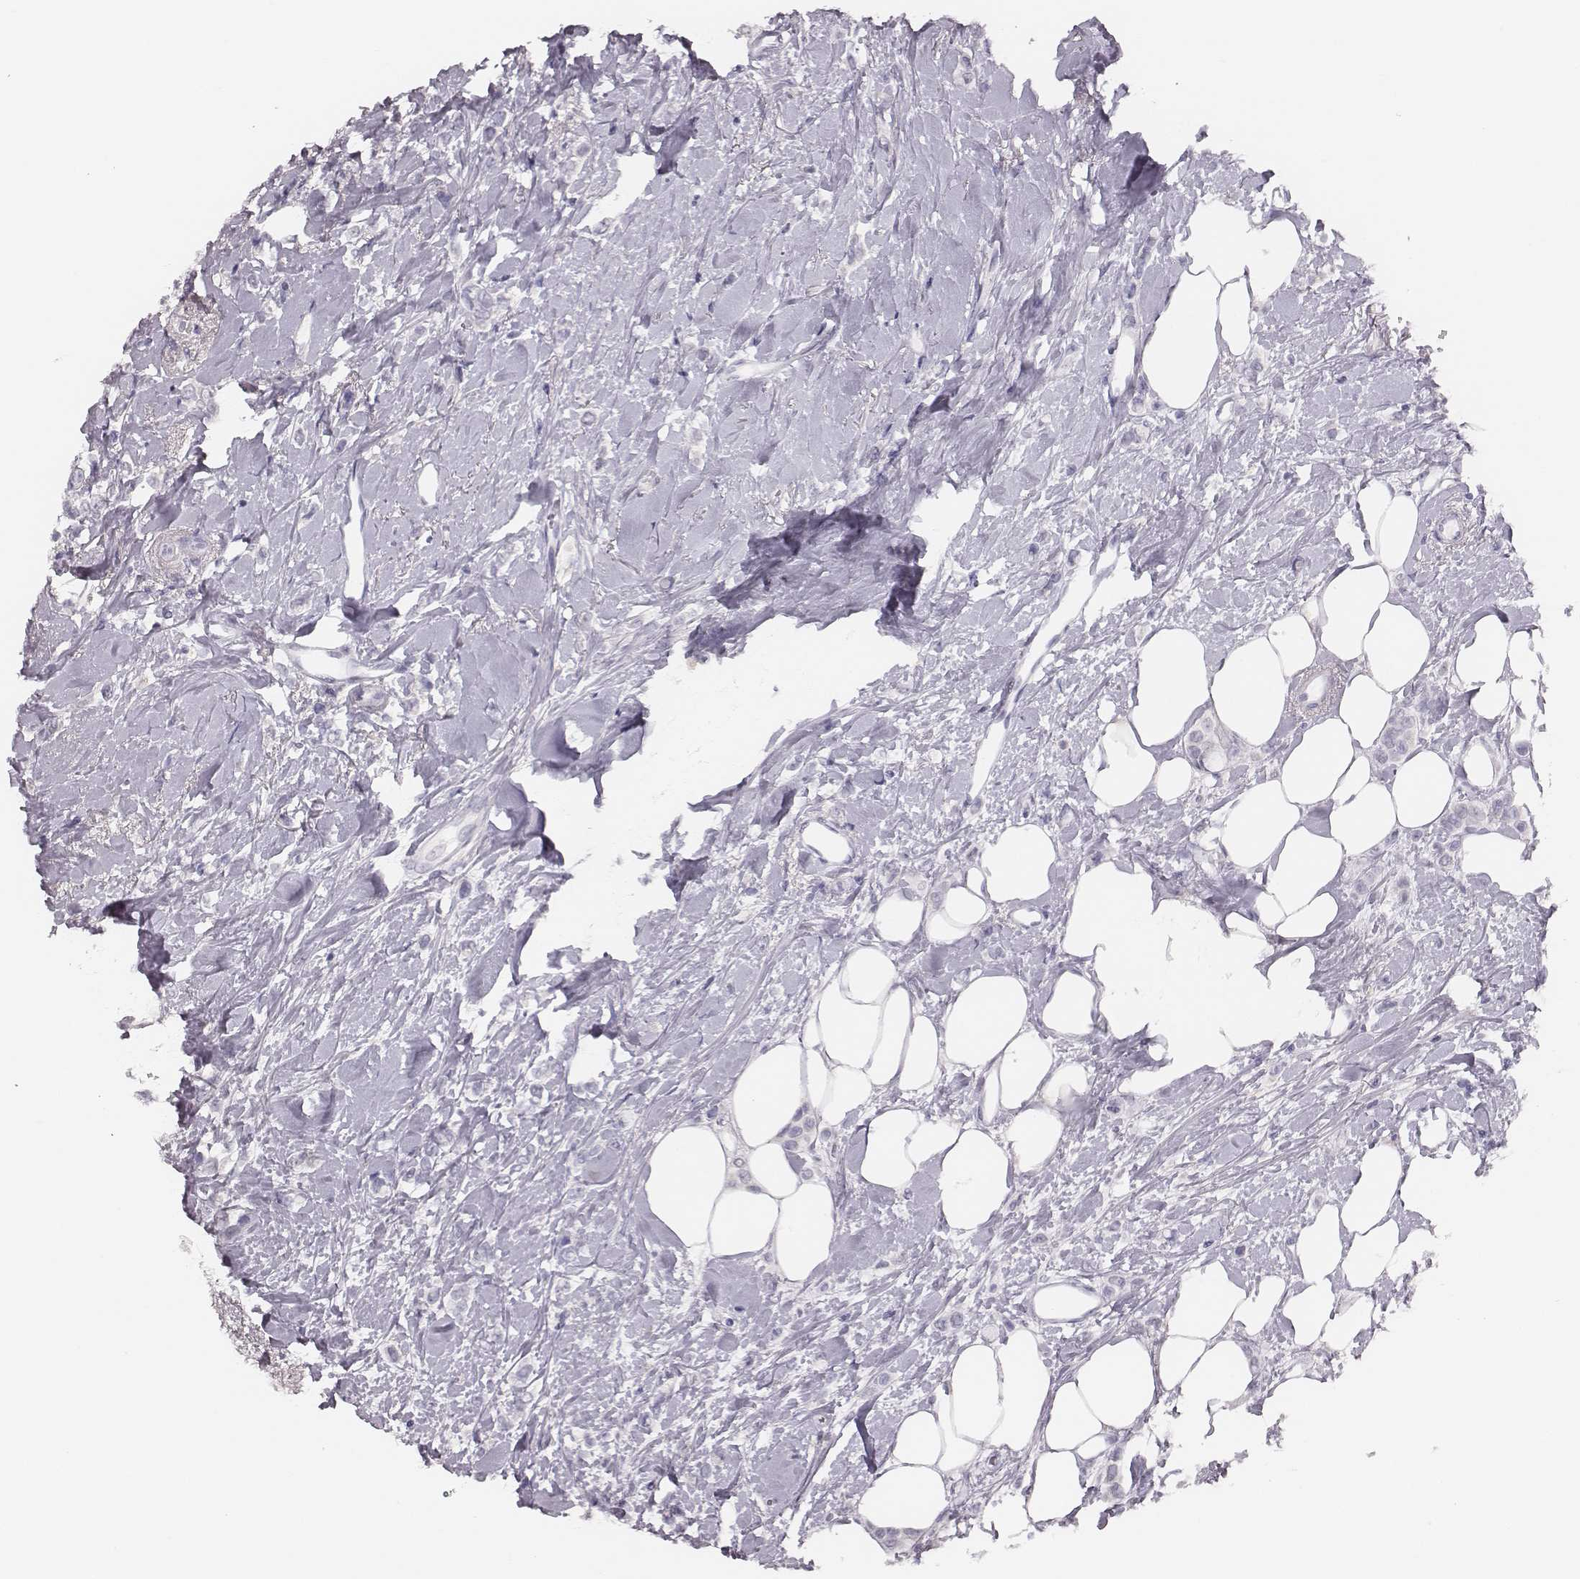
{"staining": {"intensity": "negative", "quantity": "none", "location": "none"}, "tissue": "breast cancer", "cell_type": "Tumor cells", "image_type": "cancer", "snomed": [{"axis": "morphology", "description": "Lobular carcinoma"}, {"axis": "topography", "description": "Breast"}], "caption": "This is an IHC photomicrograph of human breast cancer (lobular carcinoma). There is no expression in tumor cells.", "gene": "ADGRF4", "patient": {"sex": "female", "age": 66}}